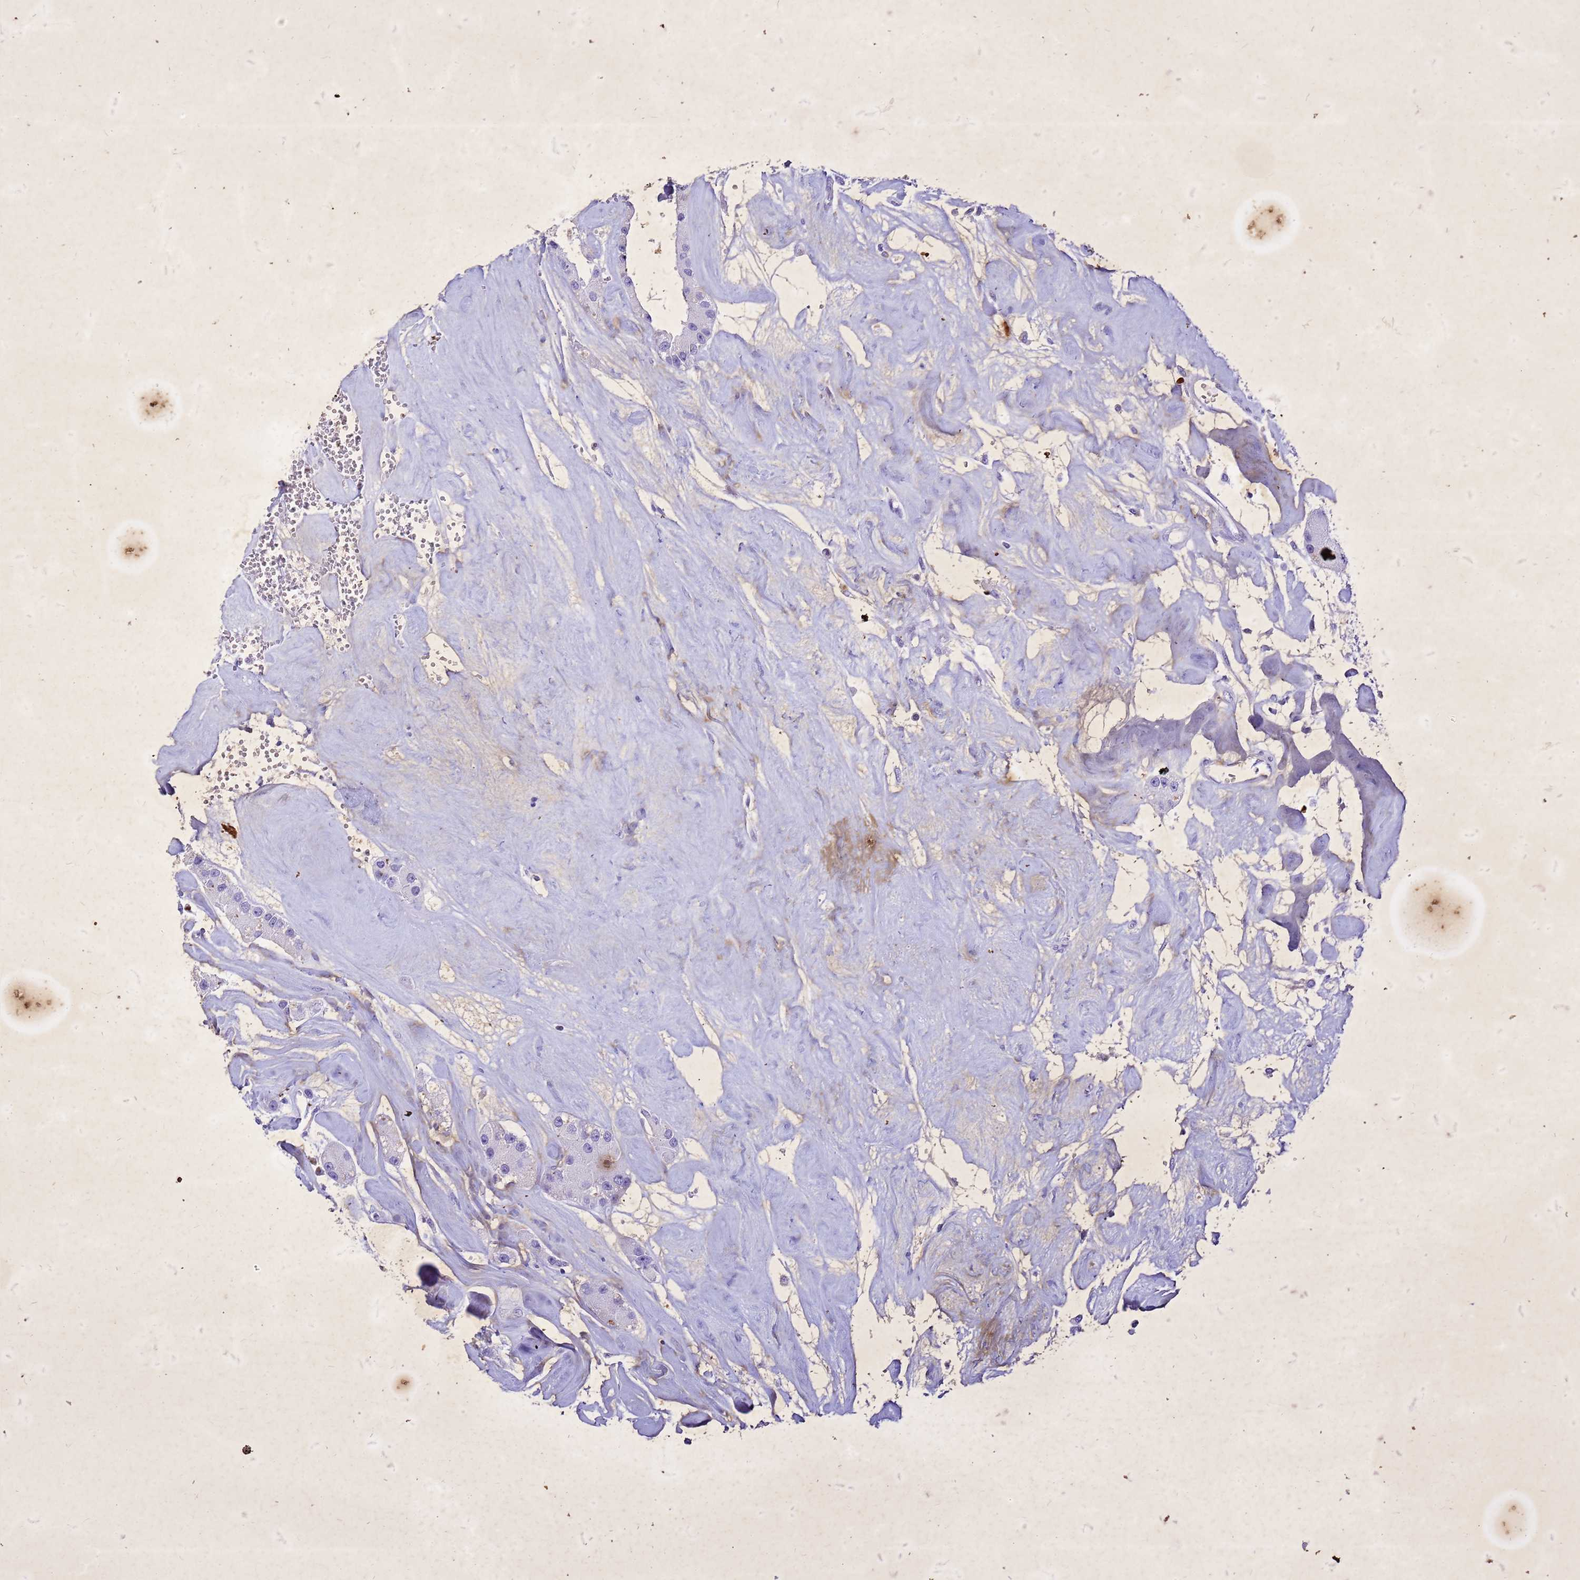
{"staining": {"intensity": "negative", "quantity": "none", "location": "none"}, "tissue": "carcinoid", "cell_type": "Tumor cells", "image_type": "cancer", "snomed": [{"axis": "morphology", "description": "Carcinoid, malignant, NOS"}, {"axis": "topography", "description": "Pancreas"}], "caption": "Tumor cells are negative for protein expression in human carcinoid.", "gene": "COPS9", "patient": {"sex": "male", "age": 41}}